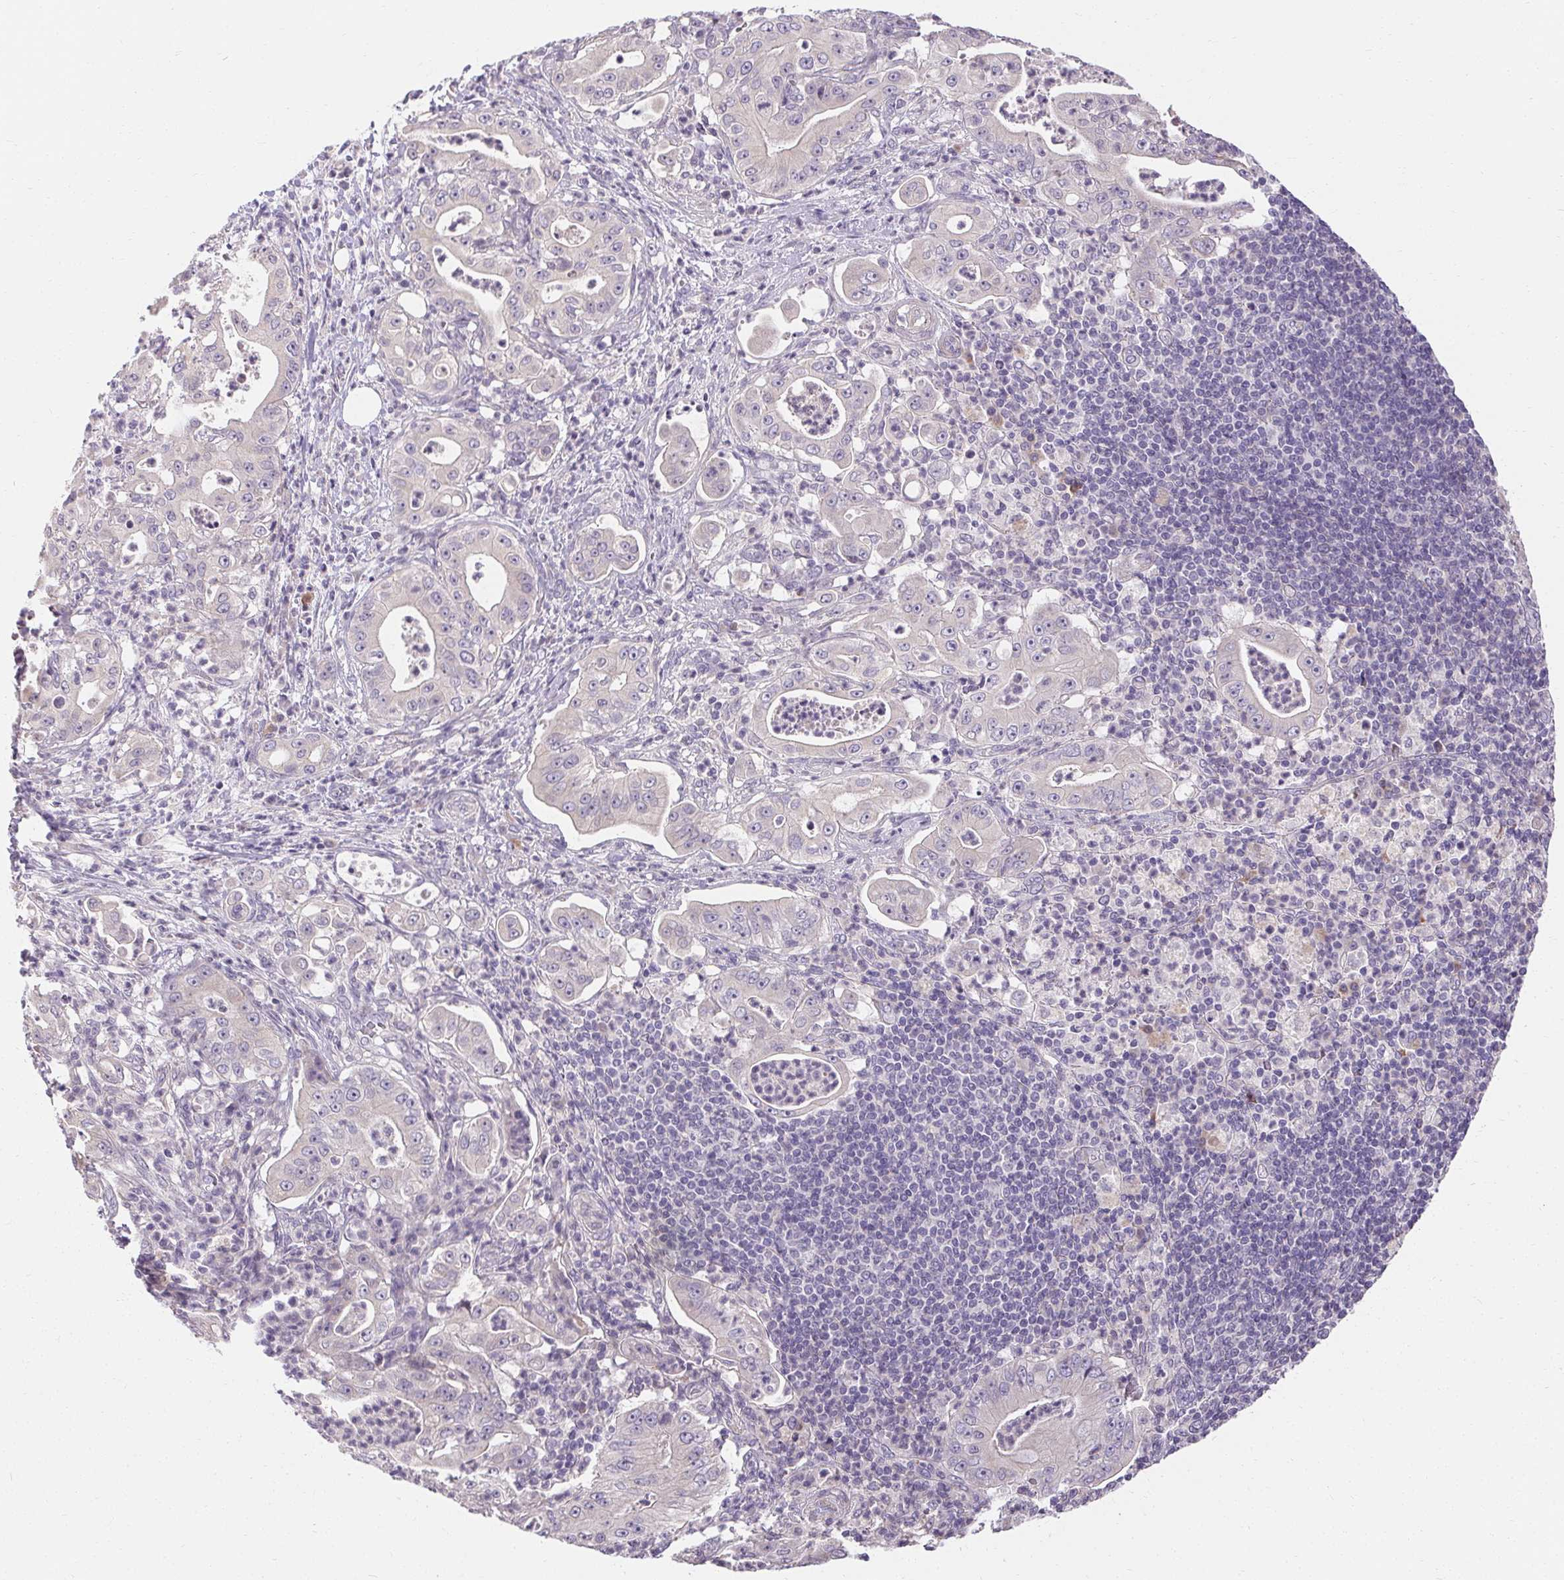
{"staining": {"intensity": "negative", "quantity": "none", "location": "none"}, "tissue": "pancreatic cancer", "cell_type": "Tumor cells", "image_type": "cancer", "snomed": [{"axis": "morphology", "description": "Adenocarcinoma, NOS"}, {"axis": "topography", "description": "Pancreas"}], "caption": "Immunohistochemistry (IHC) of pancreatic cancer (adenocarcinoma) demonstrates no positivity in tumor cells.", "gene": "TMEM52B", "patient": {"sex": "male", "age": 71}}